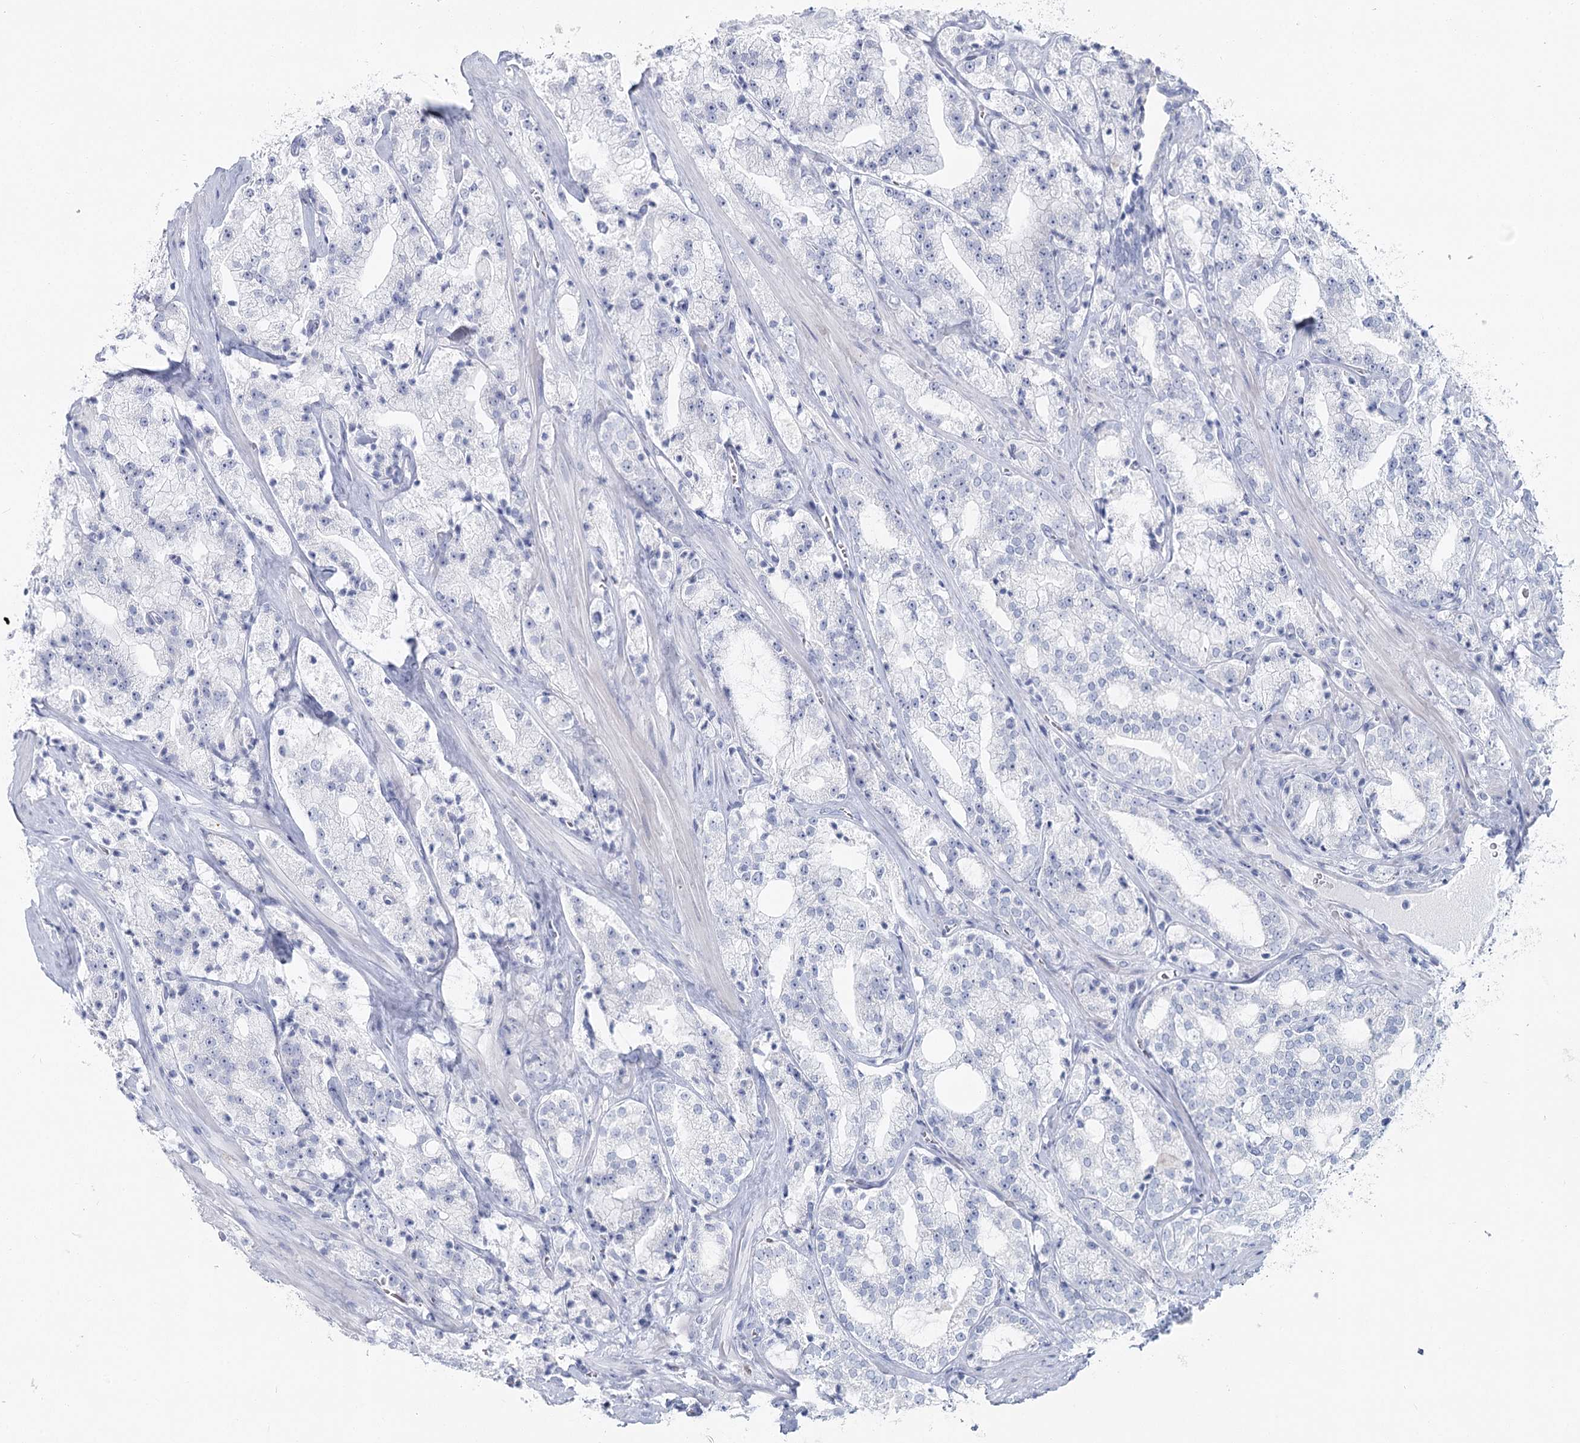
{"staining": {"intensity": "negative", "quantity": "none", "location": "none"}, "tissue": "prostate cancer", "cell_type": "Tumor cells", "image_type": "cancer", "snomed": [{"axis": "morphology", "description": "Adenocarcinoma, High grade"}, {"axis": "topography", "description": "Prostate"}], "caption": "The histopathology image exhibits no significant positivity in tumor cells of prostate adenocarcinoma (high-grade).", "gene": "IFIT5", "patient": {"sex": "male", "age": 64}}